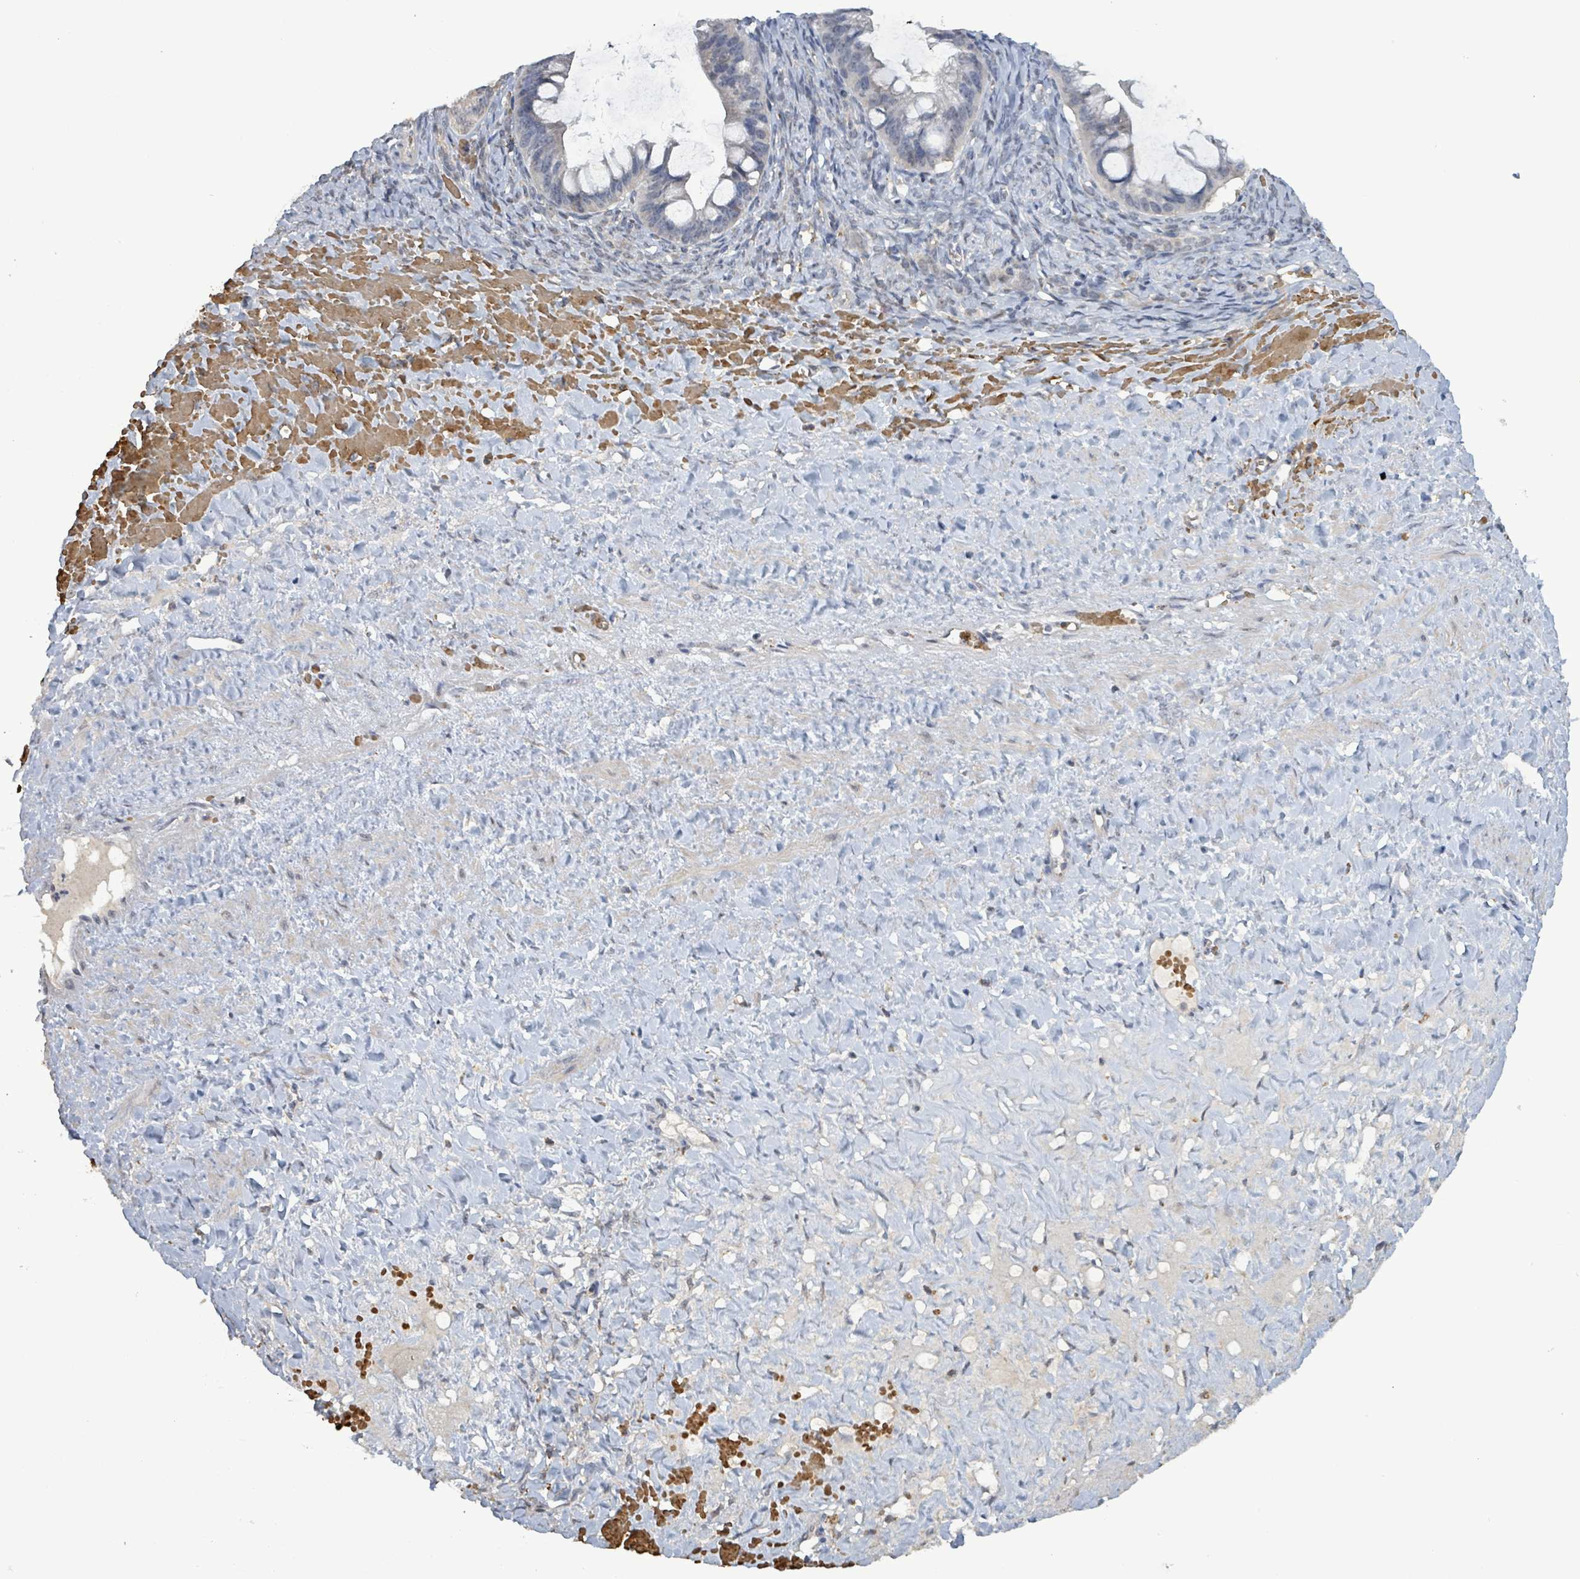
{"staining": {"intensity": "negative", "quantity": "none", "location": "none"}, "tissue": "ovarian cancer", "cell_type": "Tumor cells", "image_type": "cancer", "snomed": [{"axis": "morphology", "description": "Cystadenocarcinoma, mucinous, NOS"}, {"axis": "topography", "description": "Ovary"}], "caption": "The photomicrograph exhibits no staining of tumor cells in ovarian mucinous cystadenocarcinoma.", "gene": "SEBOX", "patient": {"sex": "female", "age": 73}}